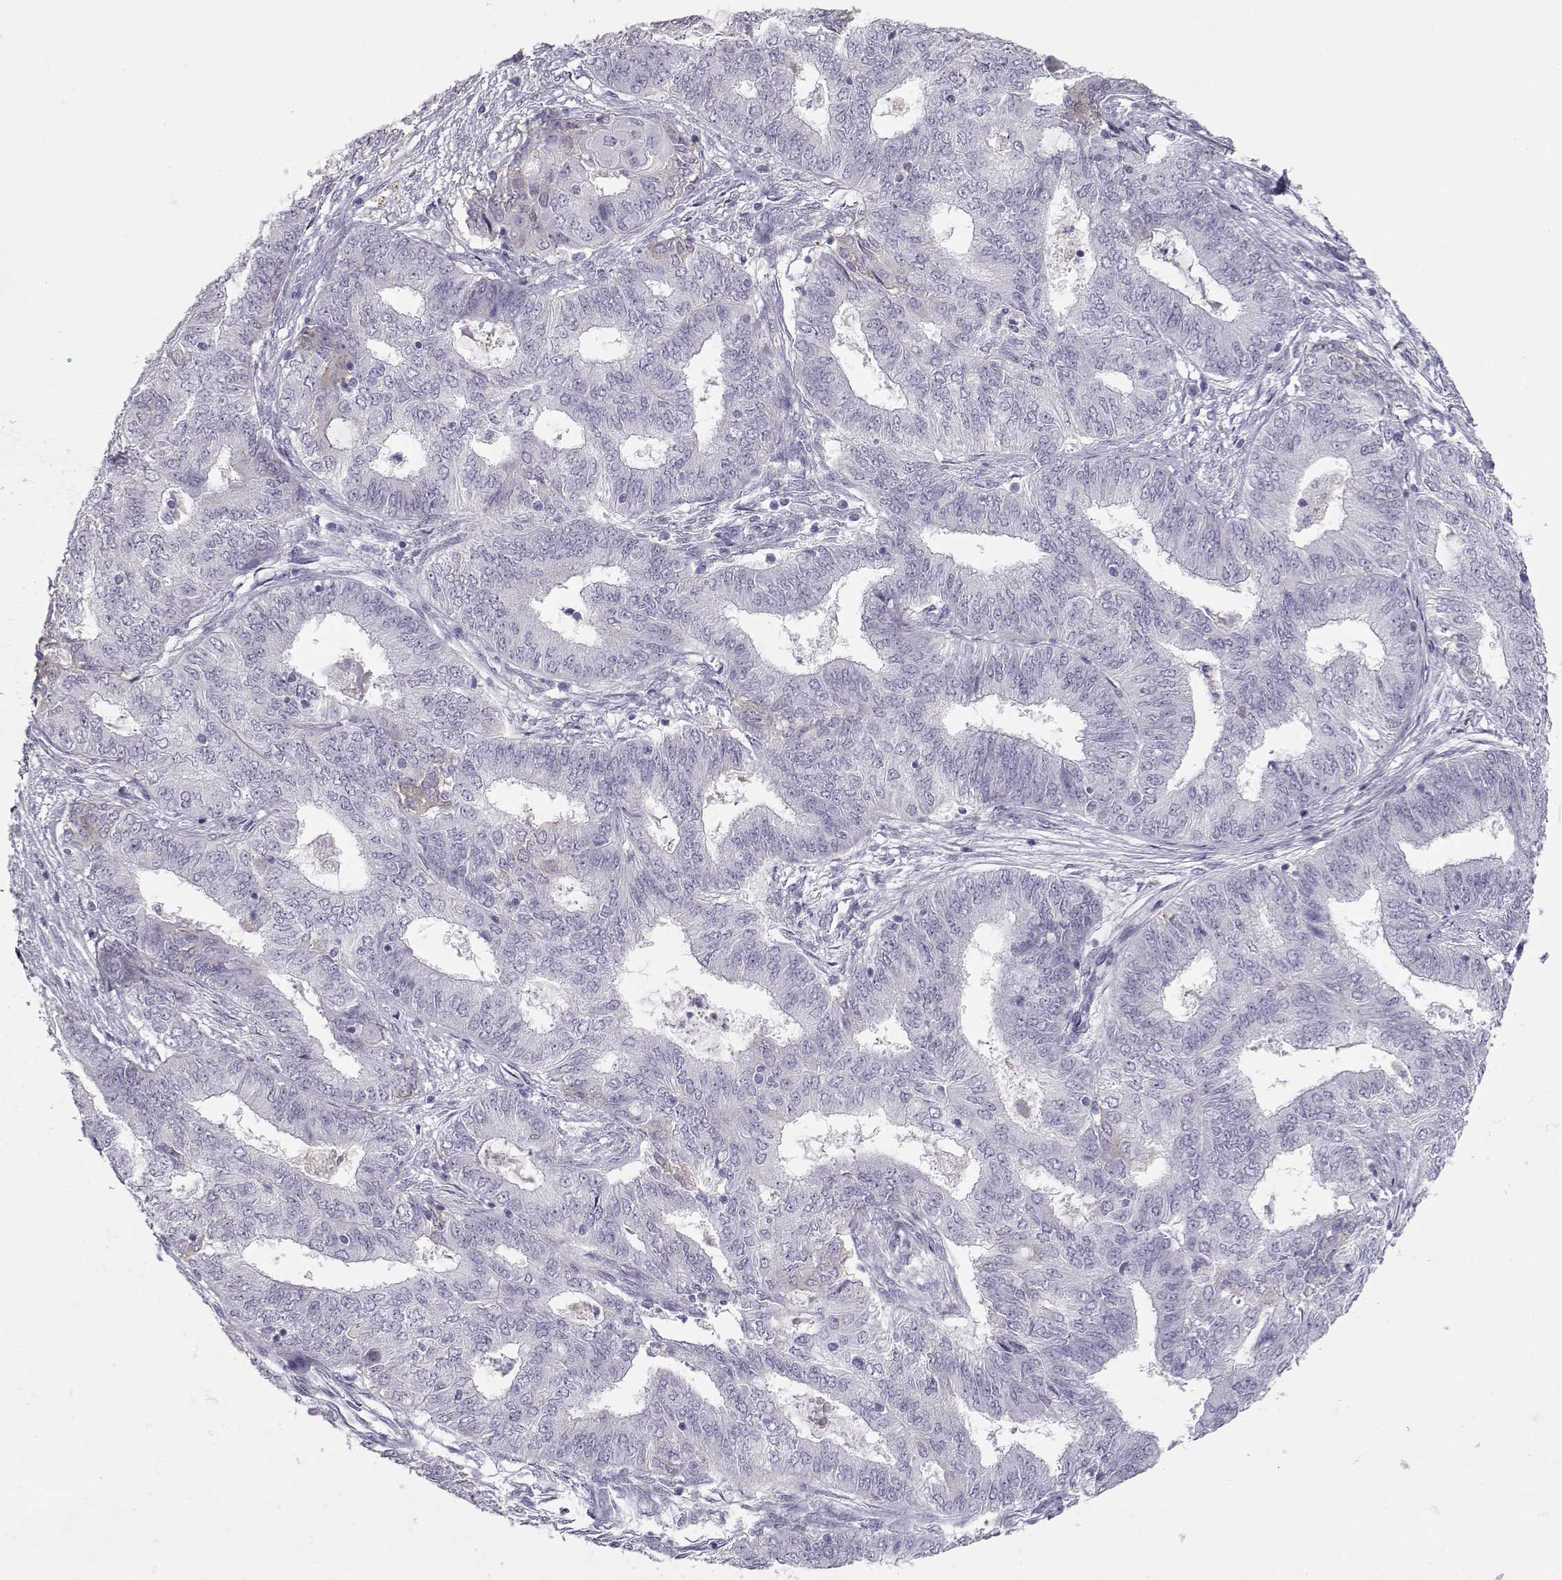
{"staining": {"intensity": "negative", "quantity": "none", "location": "none"}, "tissue": "endometrial cancer", "cell_type": "Tumor cells", "image_type": "cancer", "snomed": [{"axis": "morphology", "description": "Adenocarcinoma, NOS"}, {"axis": "topography", "description": "Endometrium"}], "caption": "Immunohistochemical staining of endometrial adenocarcinoma shows no significant staining in tumor cells.", "gene": "NUTM1", "patient": {"sex": "female", "age": 62}}